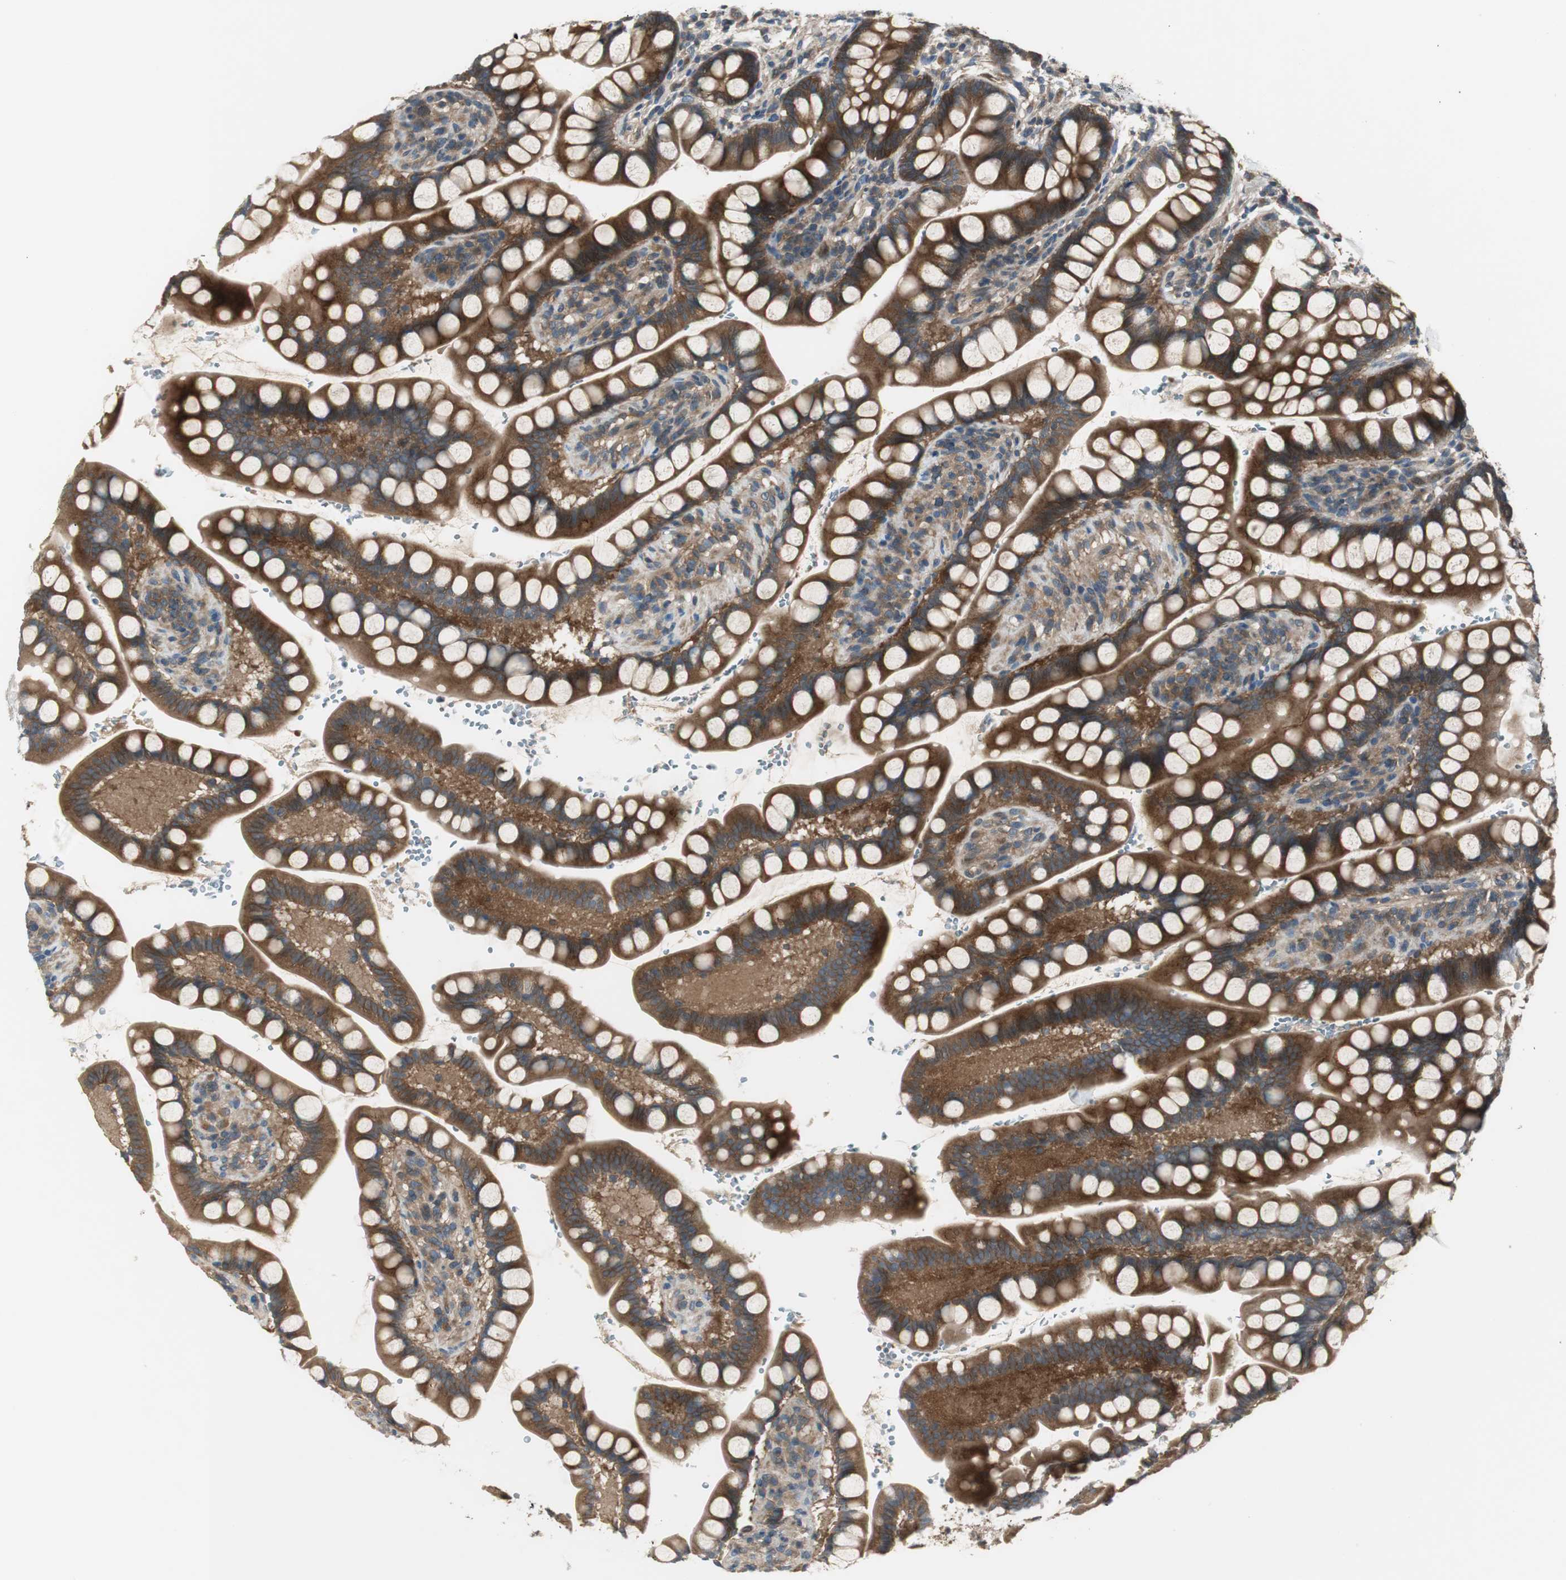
{"staining": {"intensity": "strong", "quantity": ">75%", "location": "cytoplasmic/membranous"}, "tissue": "small intestine", "cell_type": "Glandular cells", "image_type": "normal", "snomed": [{"axis": "morphology", "description": "Normal tissue, NOS"}, {"axis": "topography", "description": "Small intestine"}], "caption": "Strong cytoplasmic/membranous expression for a protein is identified in about >75% of glandular cells of unremarkable small intestine using IHC.", "gene": "PRKAA1", "patient": {"sex": "female", "age": 58}}